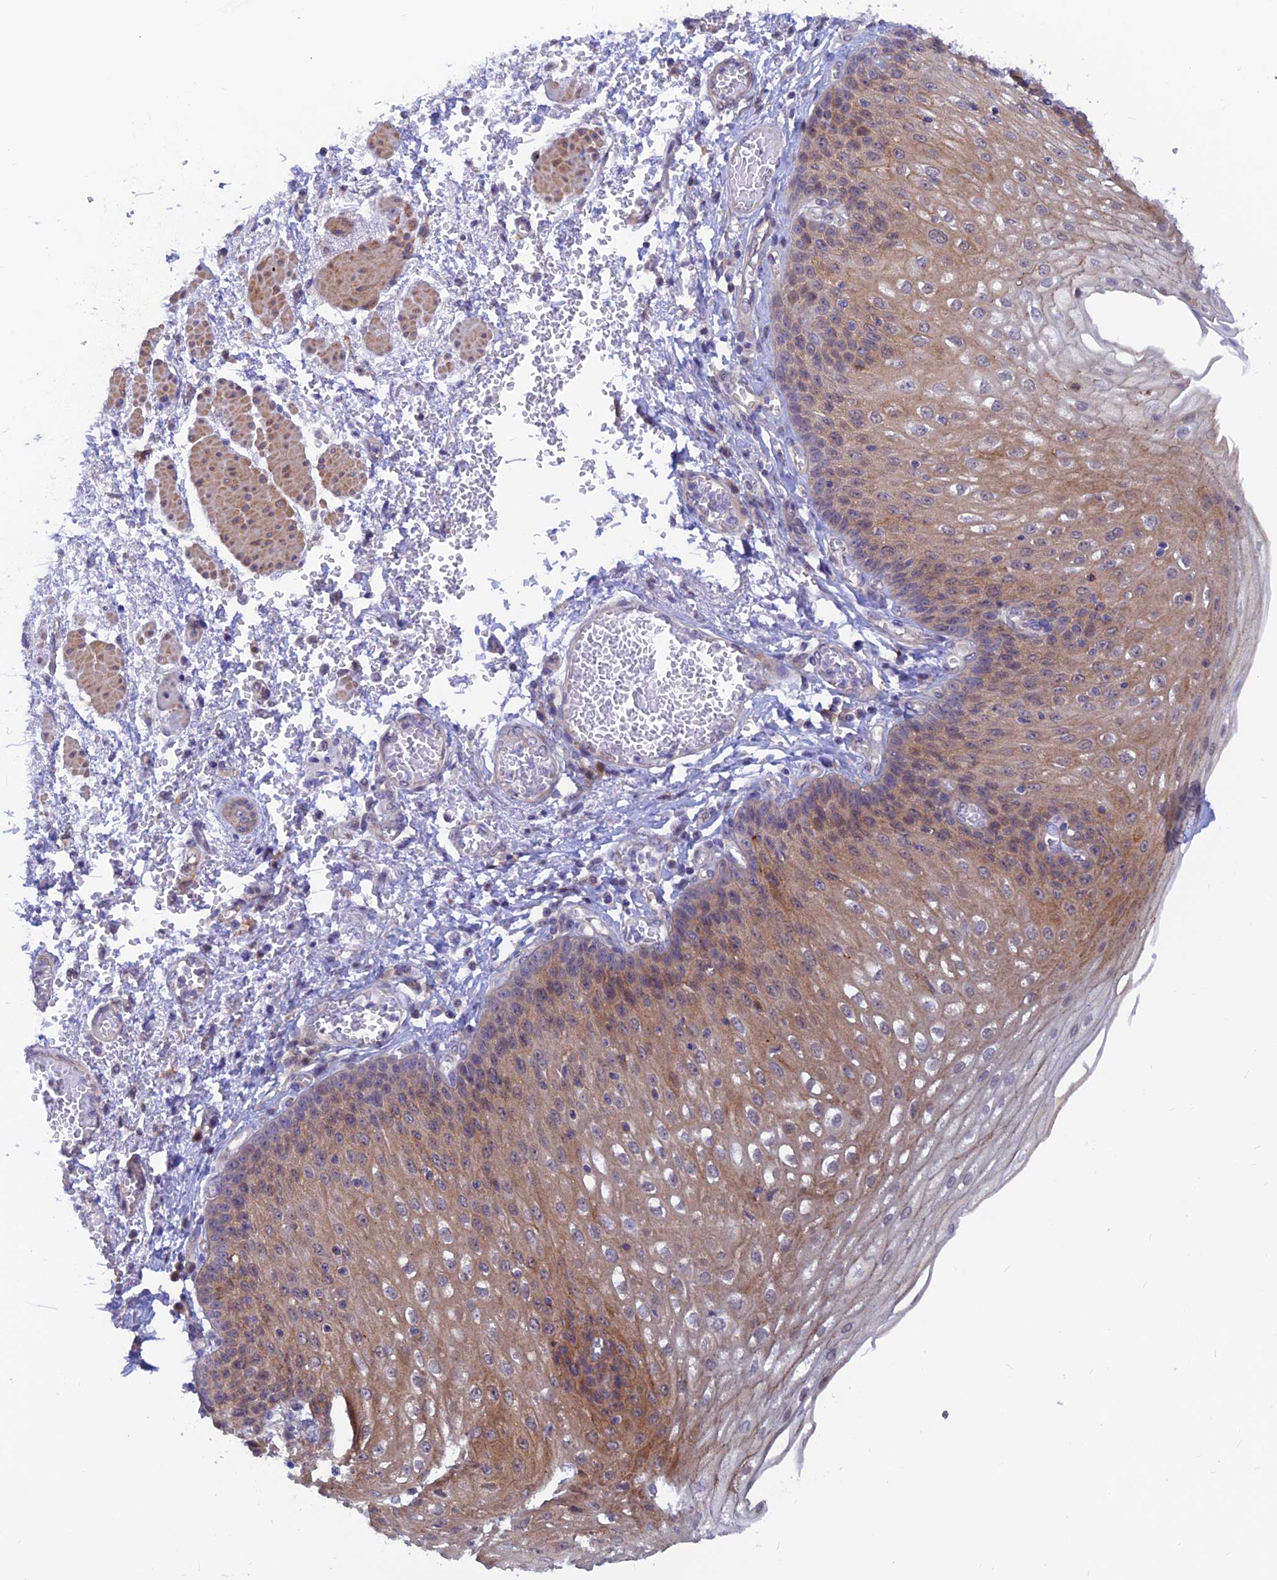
{"staining": {"intensity": "moderate", "quantity": "25%-75%", "location": "cytoplasmic/membranous,nuclear"}, "tissue": "esophagus", "cell_type": "Squamous epithelial cells", "image_type": "normal", "snomed": [{"axis": "morphology", "description": "Normal tissue, NOS"}, {"axis": "topography", "description": "Esophagus"}], "caption": "Brown immunohistochemical staining in normal esophagus reveals moderate cytoplasmic/membranous,nuclear expression in approximately 25%-75% of squamous epithelial cells. Using DAB (brown) and hematoxylin (blue) stains, captured at high magnification using brightfield microscopy.", "gene": "DNAJC16", "patient": {"sex": "male", "age": 81}}